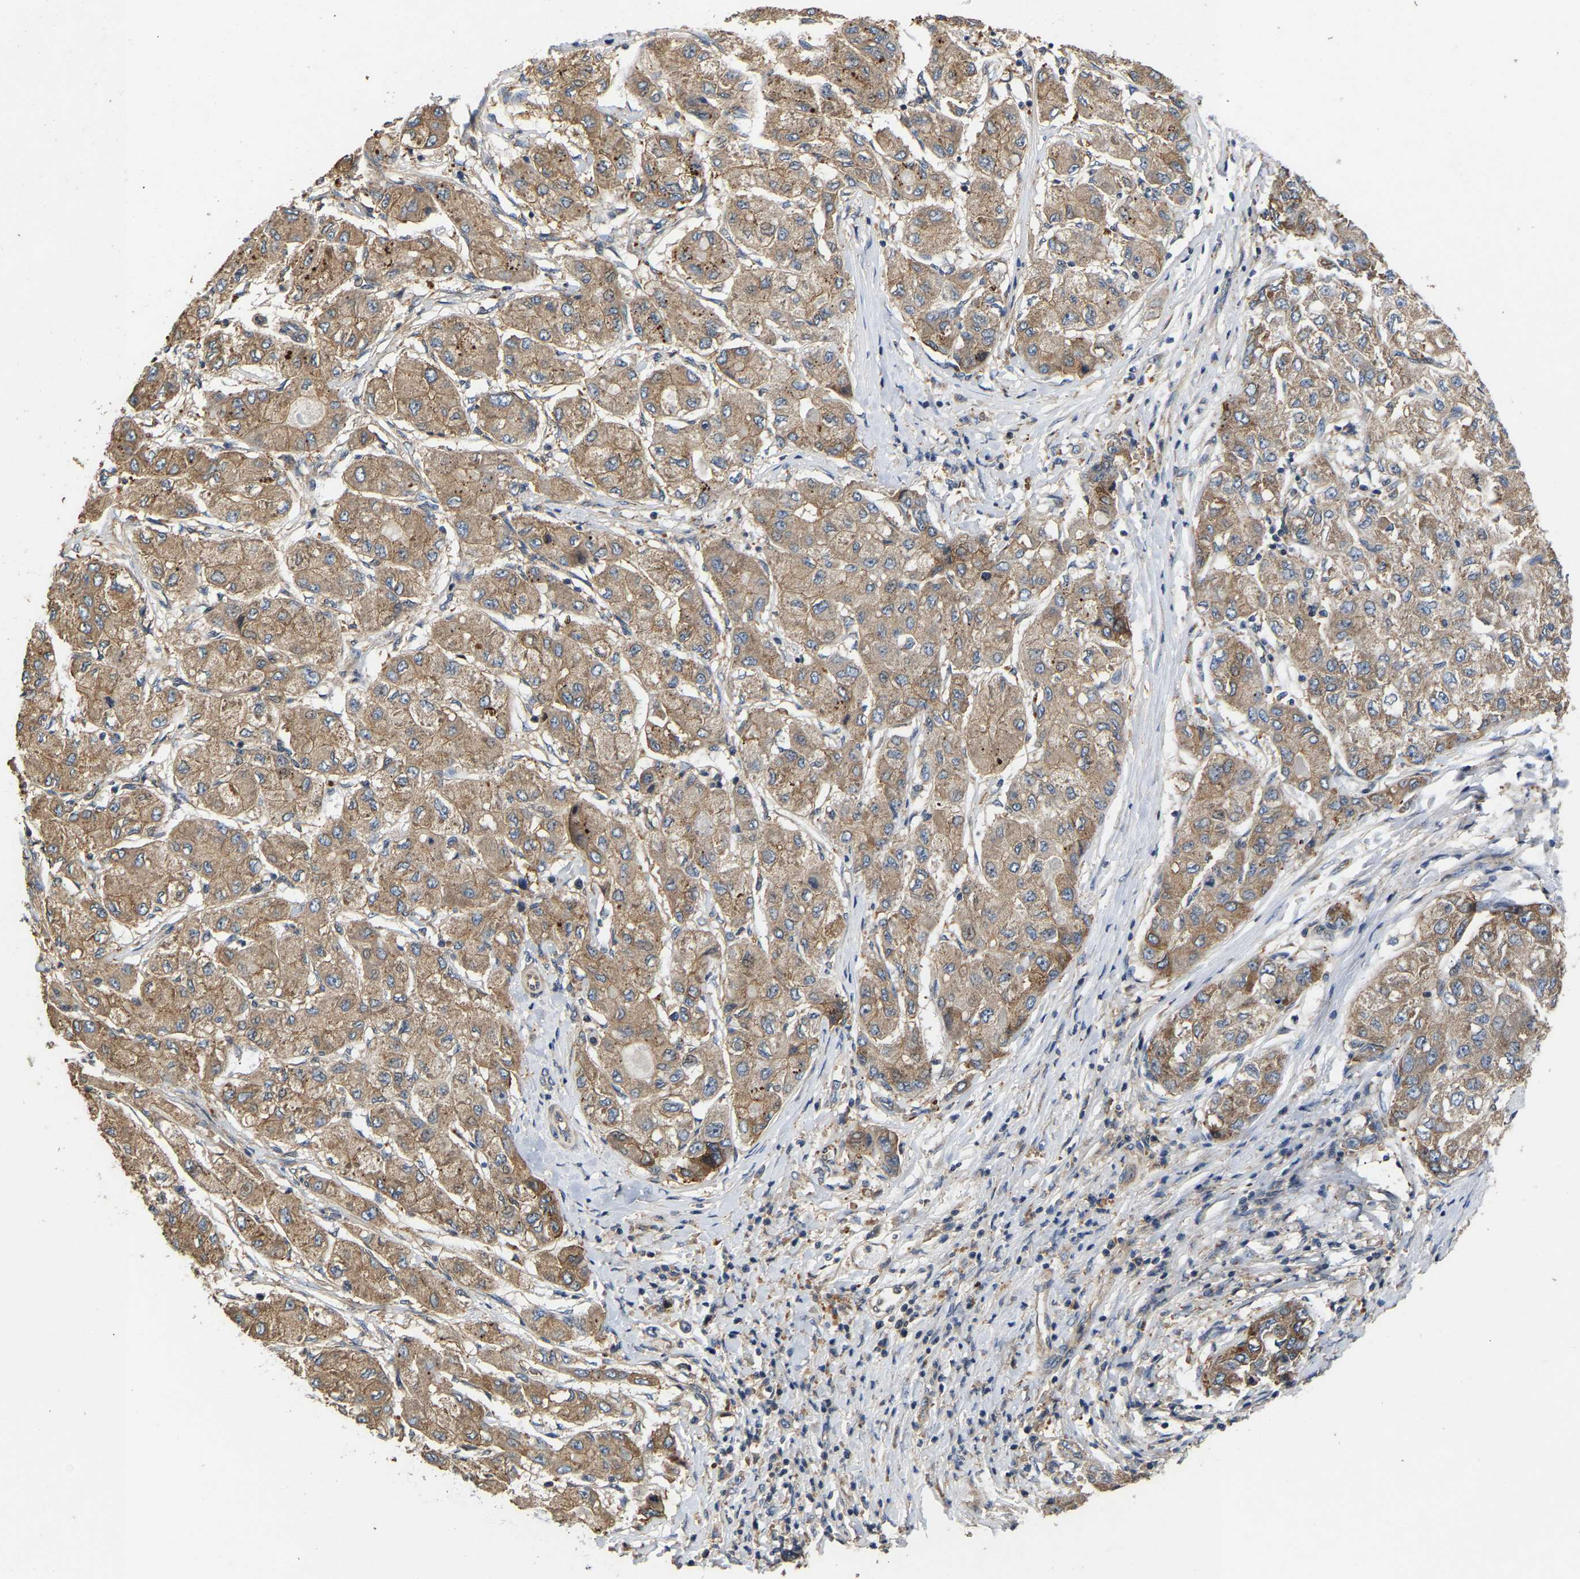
{"staining": {"intensity": "moderate", "quantity": ">75%", "location": "cytoplasmic/membranous"}, "tissue": "liver cancer", "cell_type": "Tumor cells", "image_type": "cancer", "snomed": [{"axis": "morphology", "description": "Carcinoma, Hepatocellular, NOS"}, {"axis": "topography", "description": "Liver"}], "caption": "Liver cancer was stained to show a protein in brown. There is medium levels of moderate cytoplasmic/membranous staining in approximately >75% of tumor cells.", "gene": "AIMP2", "patient": {"sex": "male", "age": 80}}